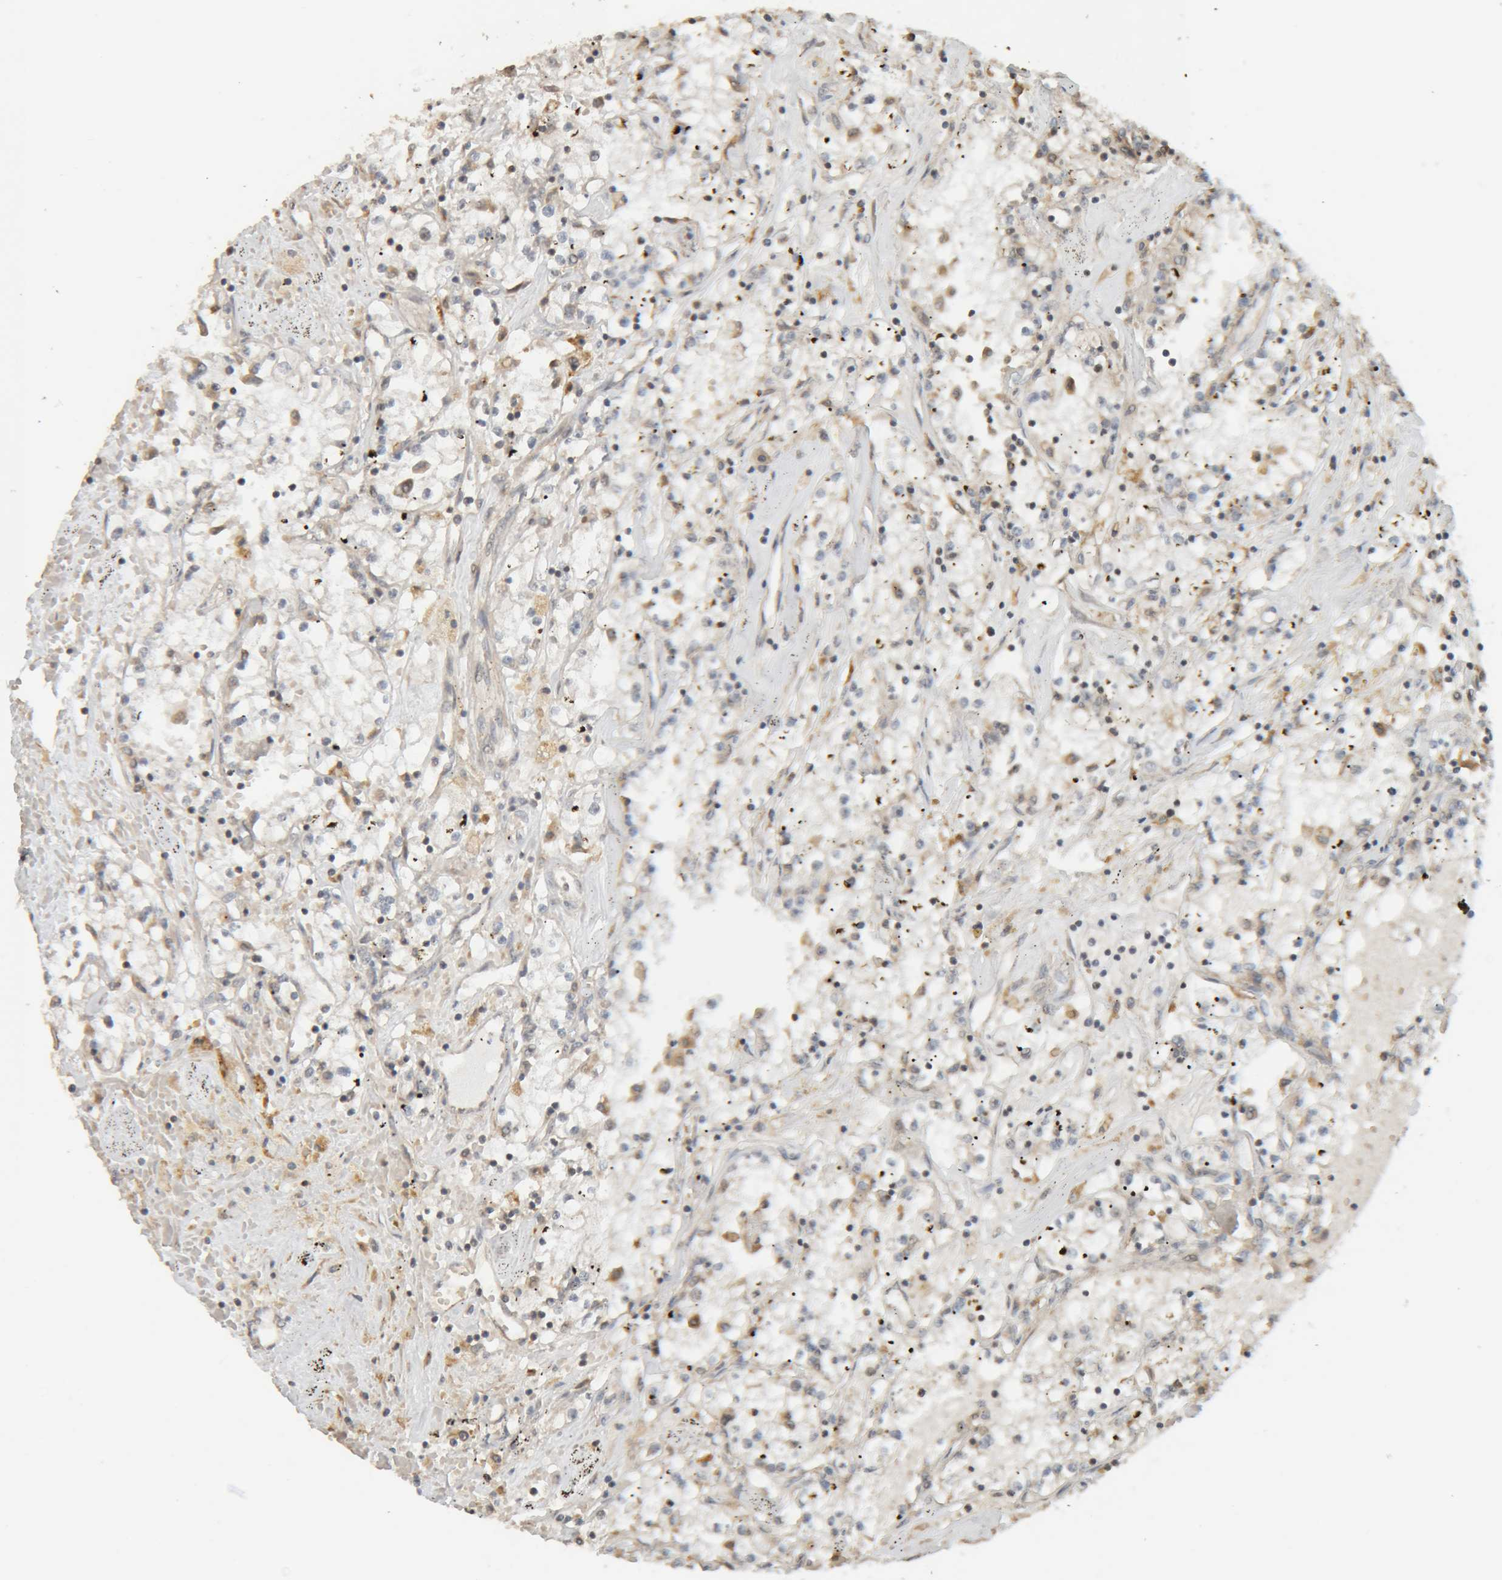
{"staining": {"intensity": "negative", "quantity": "none", "location": "none"}, "tissue": "renal cancer", "cell_type": "Tumor cells", "image_type": "cancer", "snomed": [{"axis": "morphology", "description": "Adenocarcinoma, NOS"}, {"axis": "topography", "description": "Kidney"}], "caption": "Immunohistochemistry histopathology image of neoplastic tissue: renal cancer (adenocarcinoma) stained with DAB exhibits no significant protein positivity in tumor cells.", "gene": "GINS4", "patient": {"sex": "male", "age": 56}}